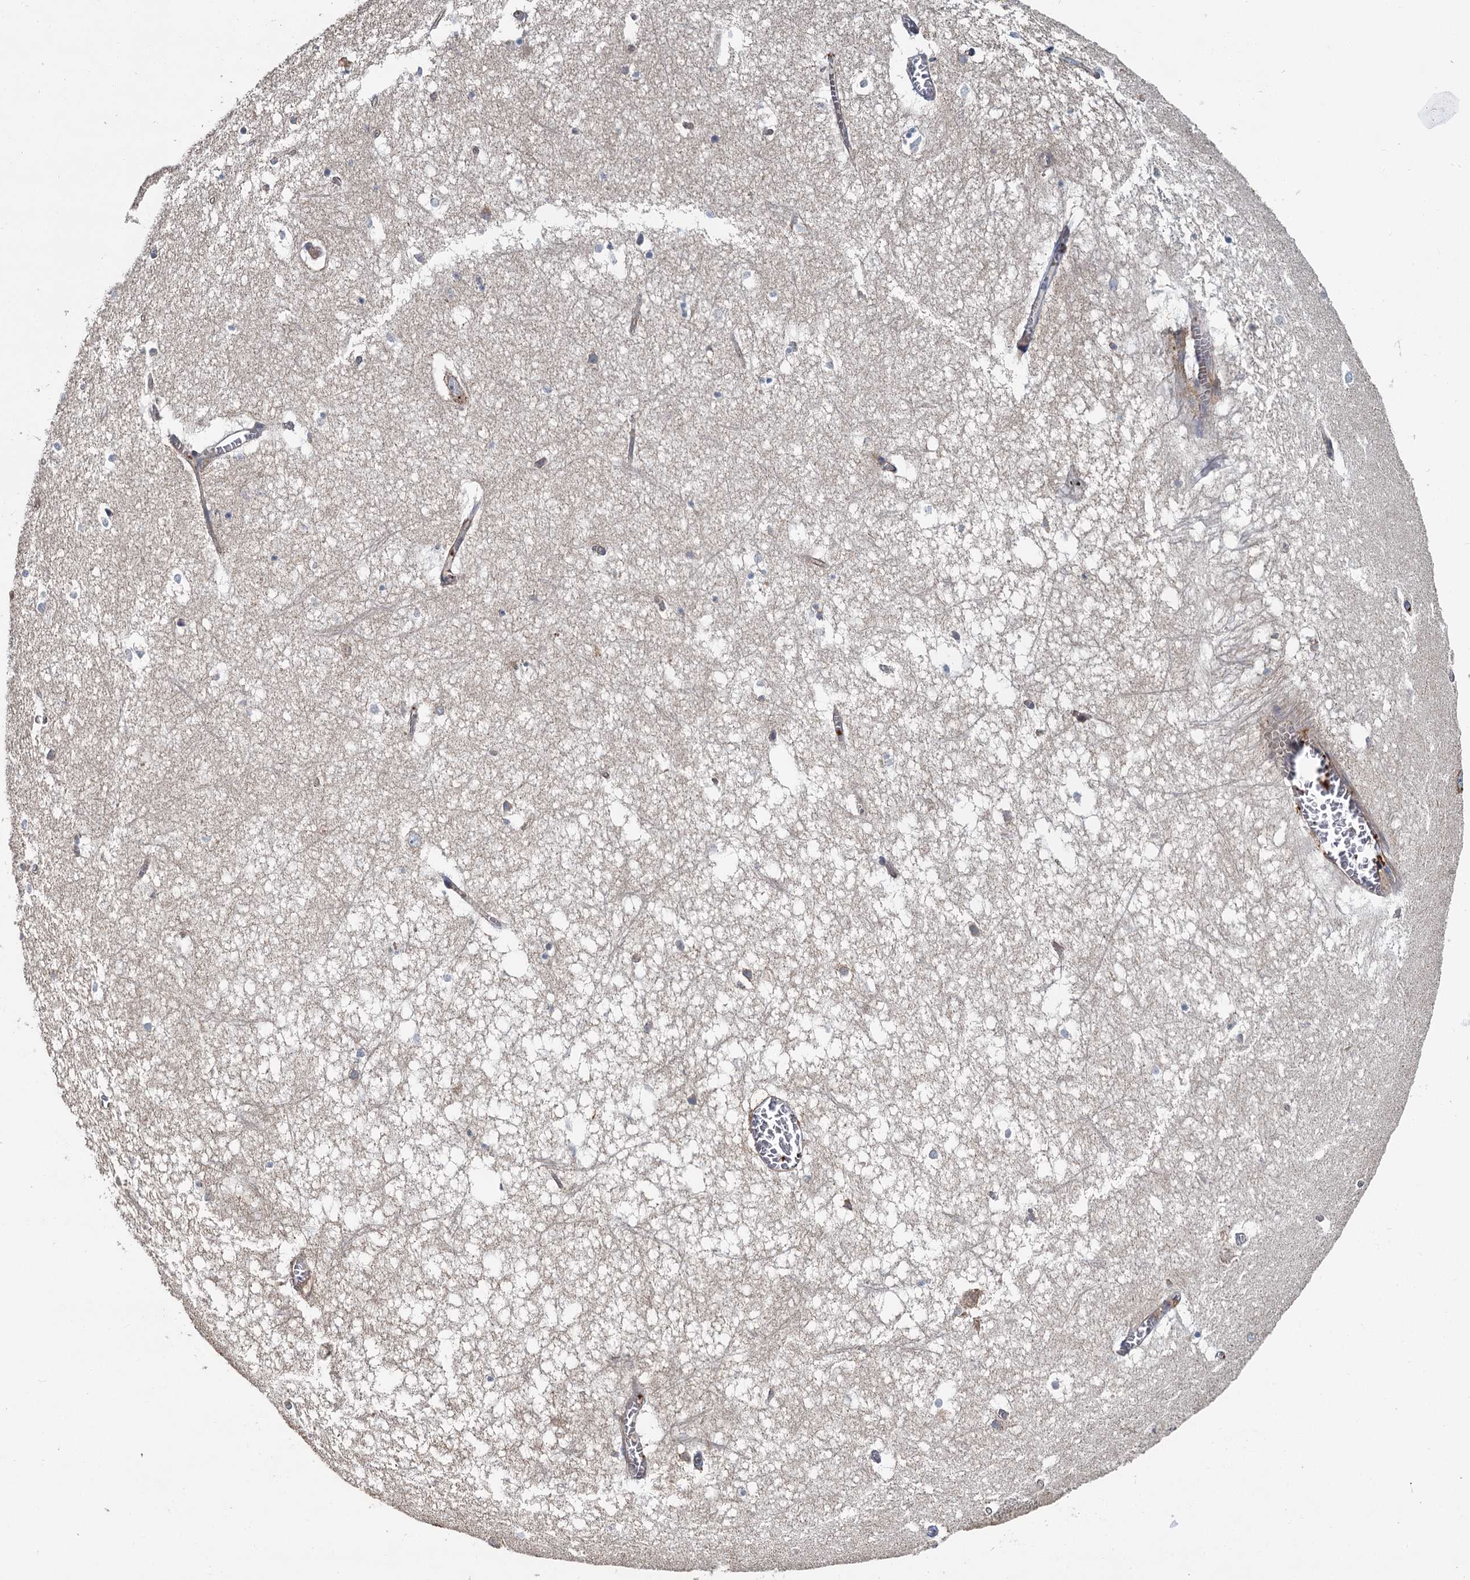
{"staining": {"intensity": "weak", "quantity": "<25%", "location": "cytoplasmic/membranous"}, "tissue": "hippocampus", "cell_type": "Glial cells", "image_type": "normal", "snomed": [{"axis": "morphology", "description": "Normal tissue, NOS"}, {"axis": "topography", "description": "Hippocampus"}], "caption": "An image of hippocampus stained for a protein exhibits no brown staining in glial cells.", "gene": "PPIP5K1", "patient": {"sex": "female", "age": 64}}